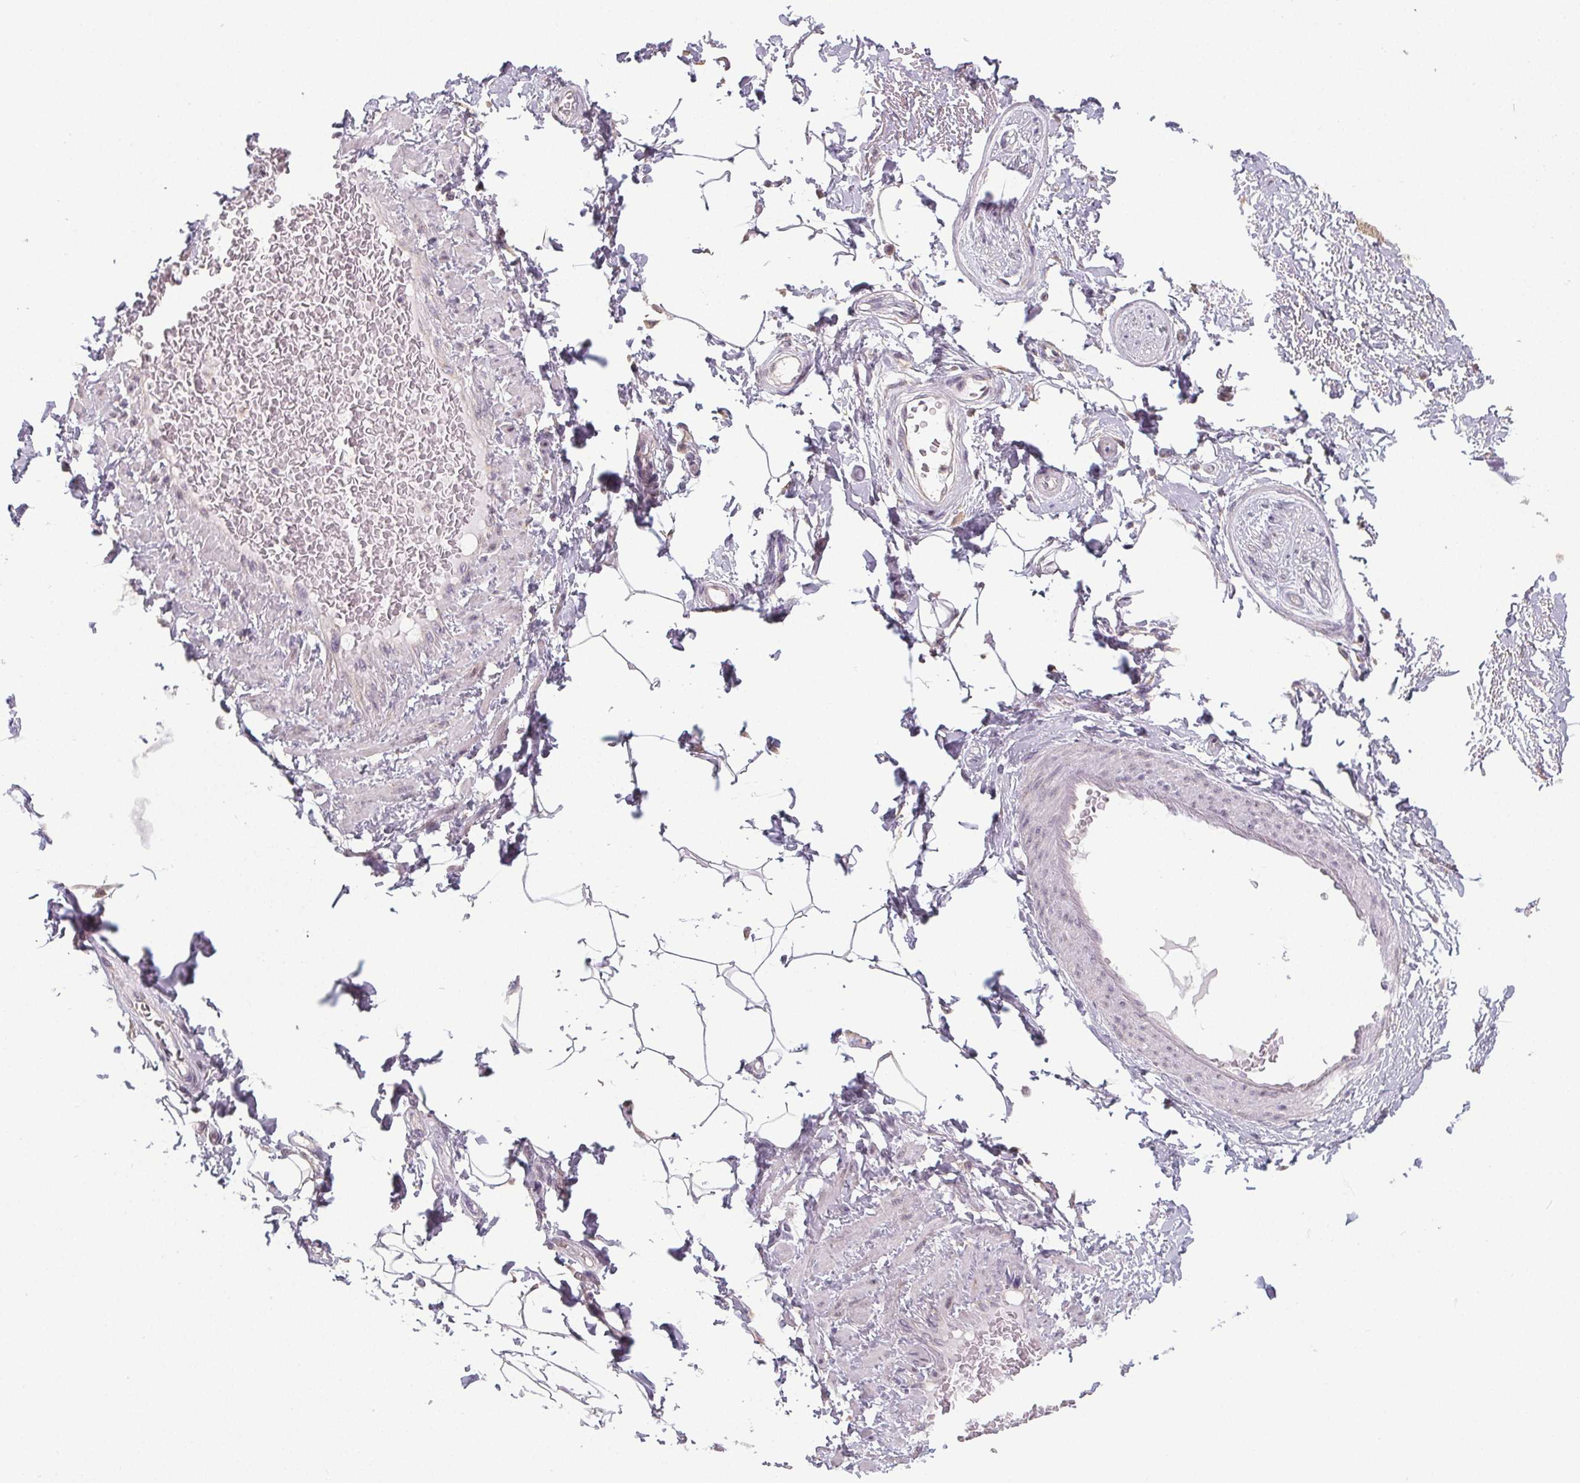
{"staining": {"intensity": "negative", "quantity": "none", "location": "none"}, "tissue": "adipose tissue", "cell_type": "Adipocytes", "image_type": "normal", "snomed": [{"axis": "morphology", "description": "Normal tissue, NOS"}, {"axis": "topography", "description": "Peripheral nerve tissue"}], "caption": "Protein analysis of normal adipose tissue demonstrates no significant expression in adipocytes. The staining is performed using DAB (3,3'-diaminobenzidine) brown chromogen with nuclei counter-stained in using hematoxylin.", "gene": "SLC26A2", "patient": {"sex": "male", "age": 51}}